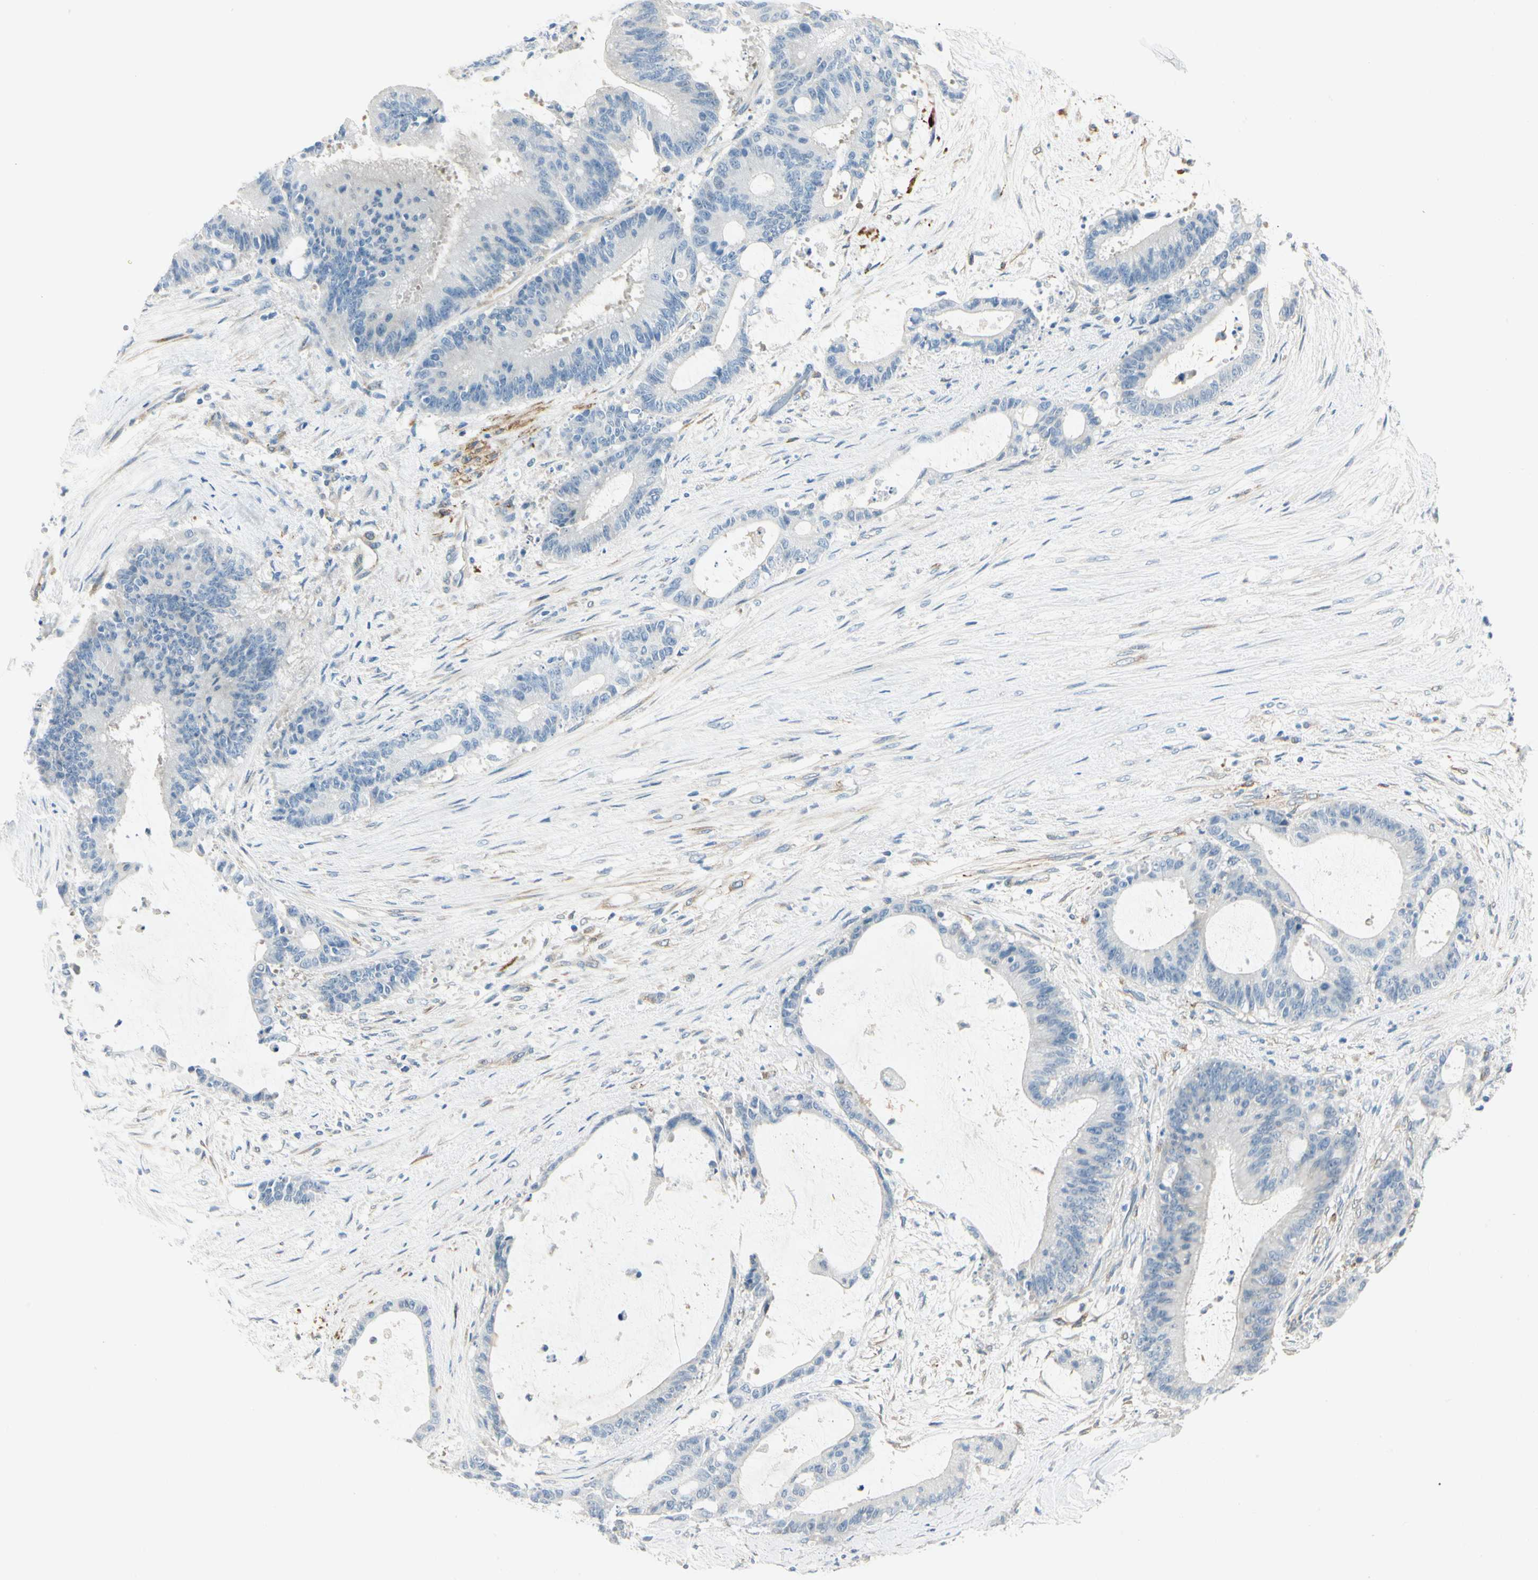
{"staining": {"intensity": "negative", "quantity": "none", "location": "none"}, "tissue": "liver cancer", "cell_type": "Tumor cells", "image_type": "cancer", "snomed": [{"axis": "morphology", "description": "Cholangiocarcinoma"}, {"axis": "topography", "description": "Liver"}], "caption": "A high-resolution histopathology image shows IHC staining of liver cholangiocarcinoma, which shows no significant positivity in tumor cells.", "gene": "AMPH", "patient": {"sex": "female", "age": 73}}